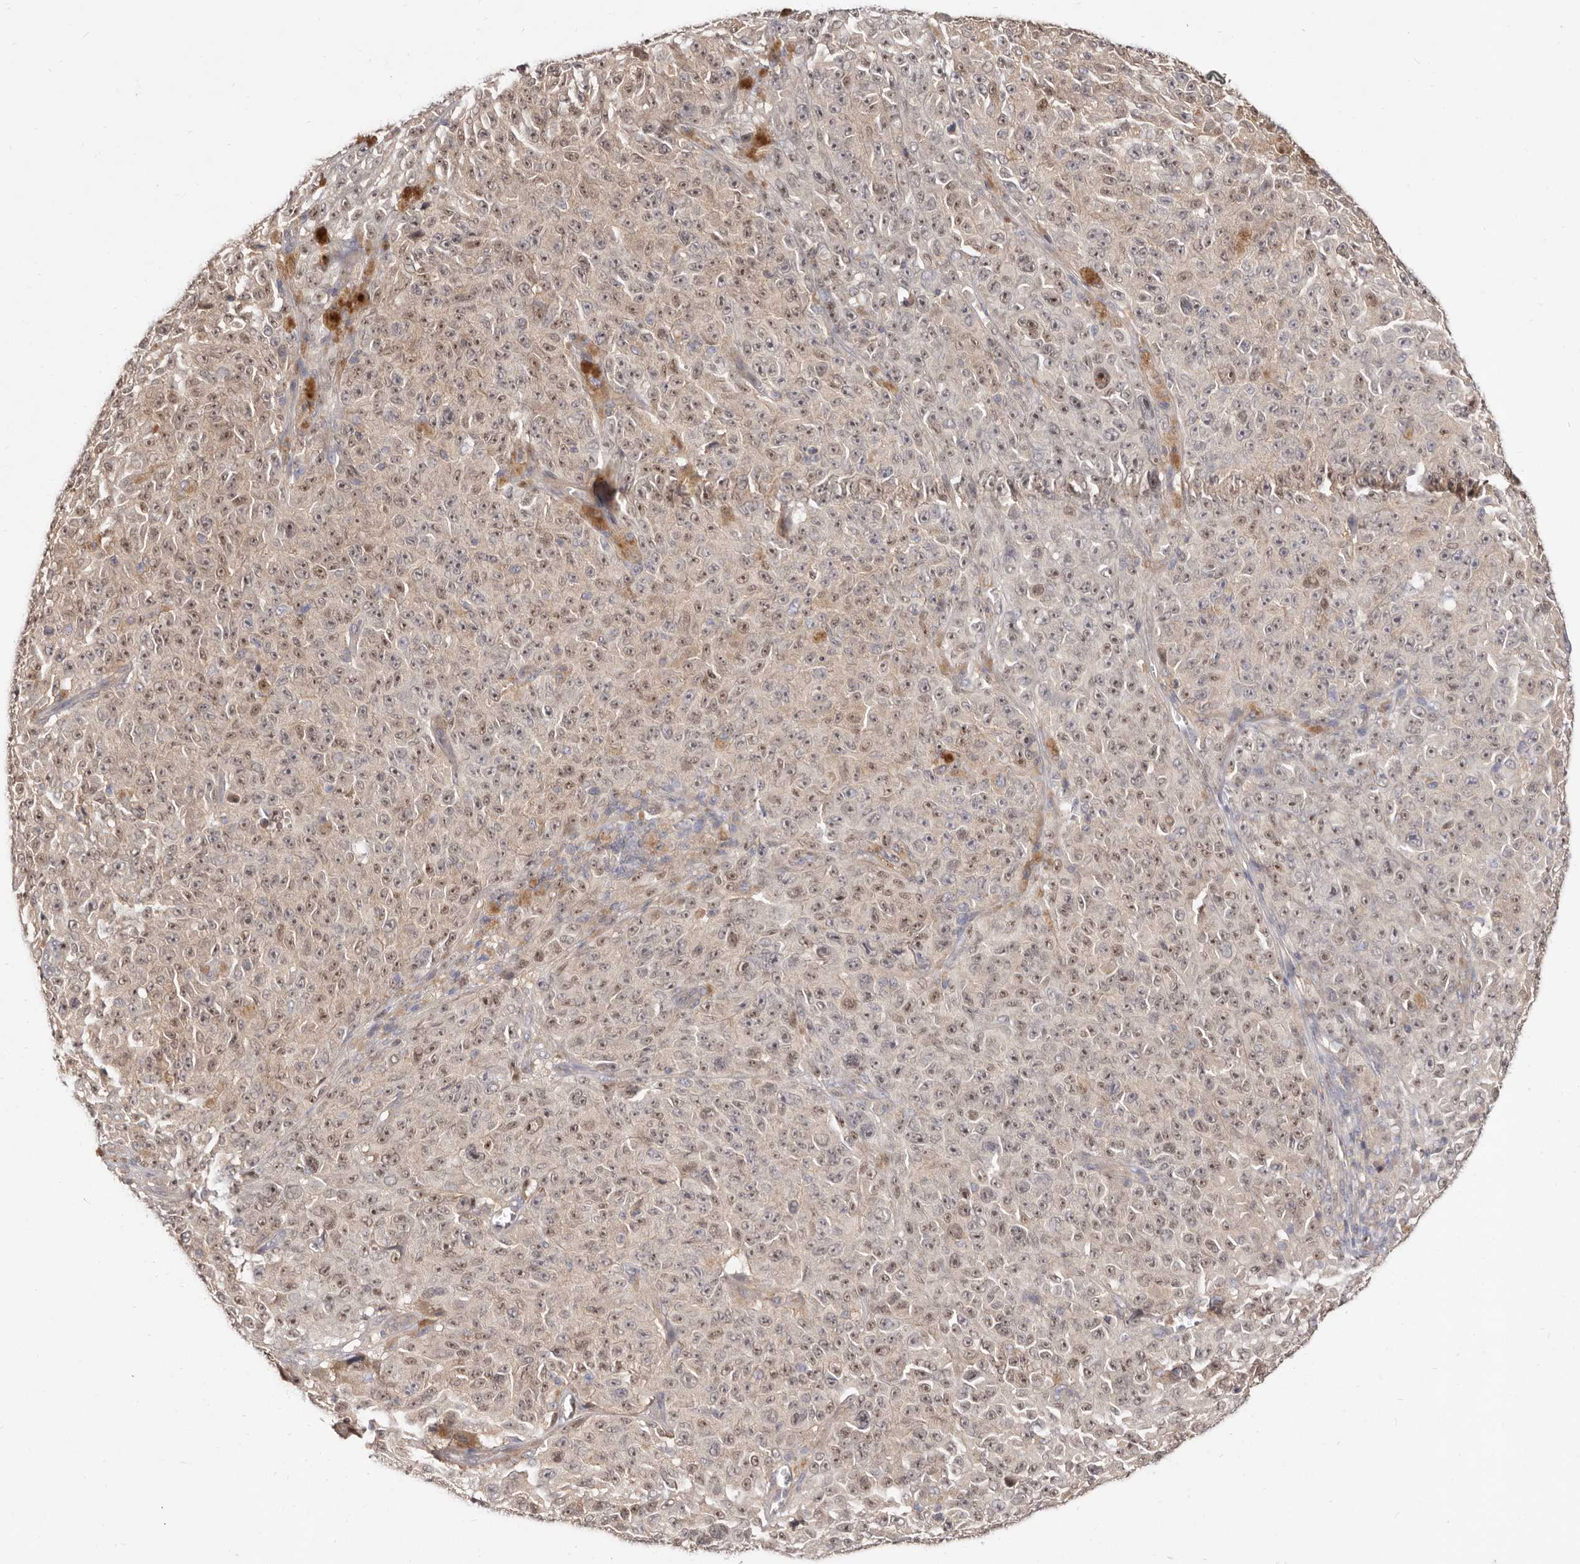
{"staining": {"intensity": "moderate", "quantity": ">75%", "location": "nuclear"}, "tissue": "melanoma", "cell_type": "Tumor cells", "image_type": "cancer", "snomed": [{"axis": "morphology", "description": "Malignant melanoma, NOS"}, {"axis": "topography", "description": "Skin"}], "caption": "High-power microscopy captured an immunohistochemistry histopathology image of melanoma, revealing moderate nuclear expression in about >75% of tumor cells.", "gene": "TC2N", "patient": {"sex": "female", "age": 82}}